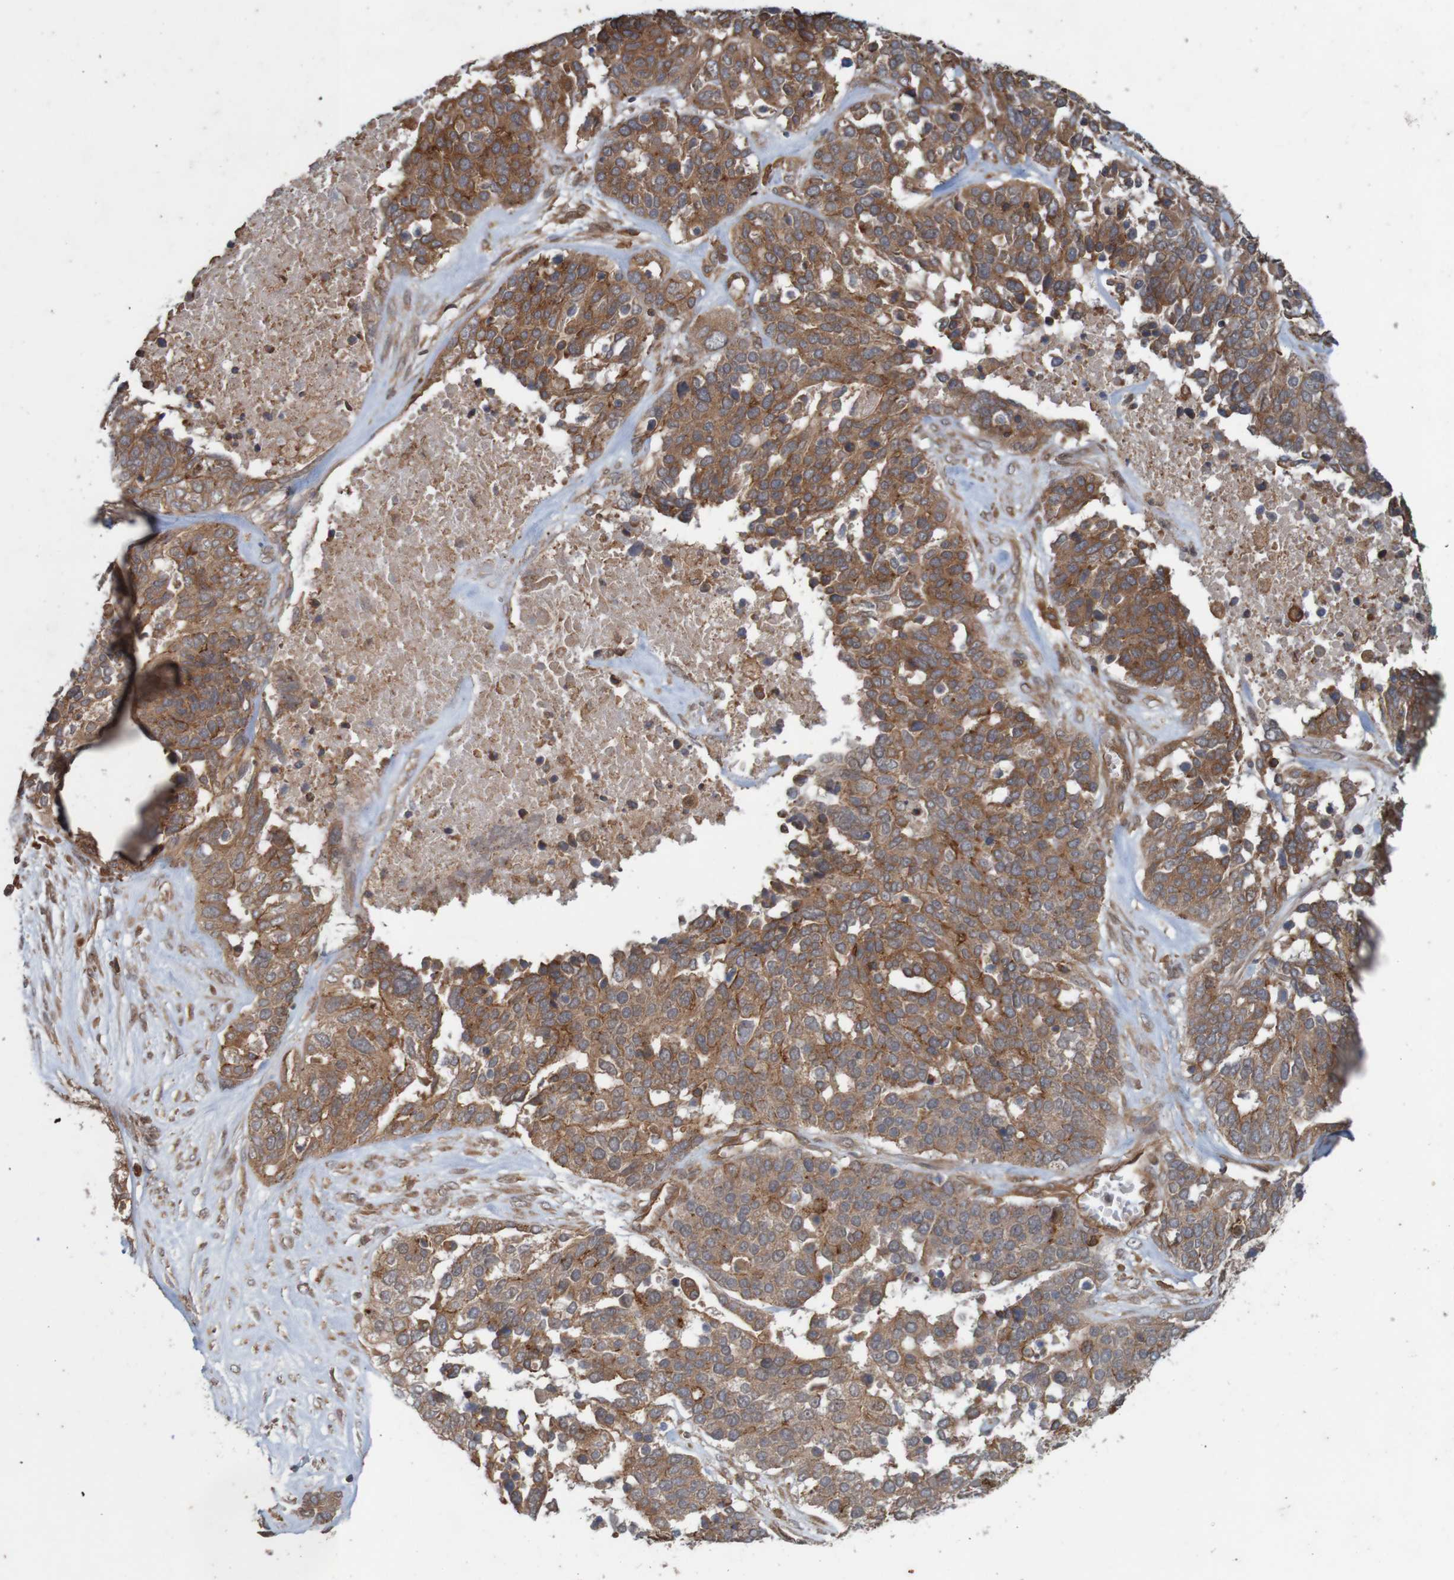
{"staining": {"intensity": "moderate", "quantity": ">75%", "location": "cytoplasmic/membranous"}, "tissue": "ovarian cancer", "cell_type": "Tumor cells", "image_type": "cancer", "snomed": [{"axis": "morphology", "description": "Cystadenocarcinoma, serous, NOS"}, {"axis": "topography", "description": "Ovary"}], "caption": "Ovarian serous cystadenocarcinoma stained with immunohistochemistry (IHC) shows moderate cytoplasmic/membranous positivity in approximately >75% of tumor cells.", "gene": "ARHGEF11", "patient": {"sex": "female", "age": 44}}